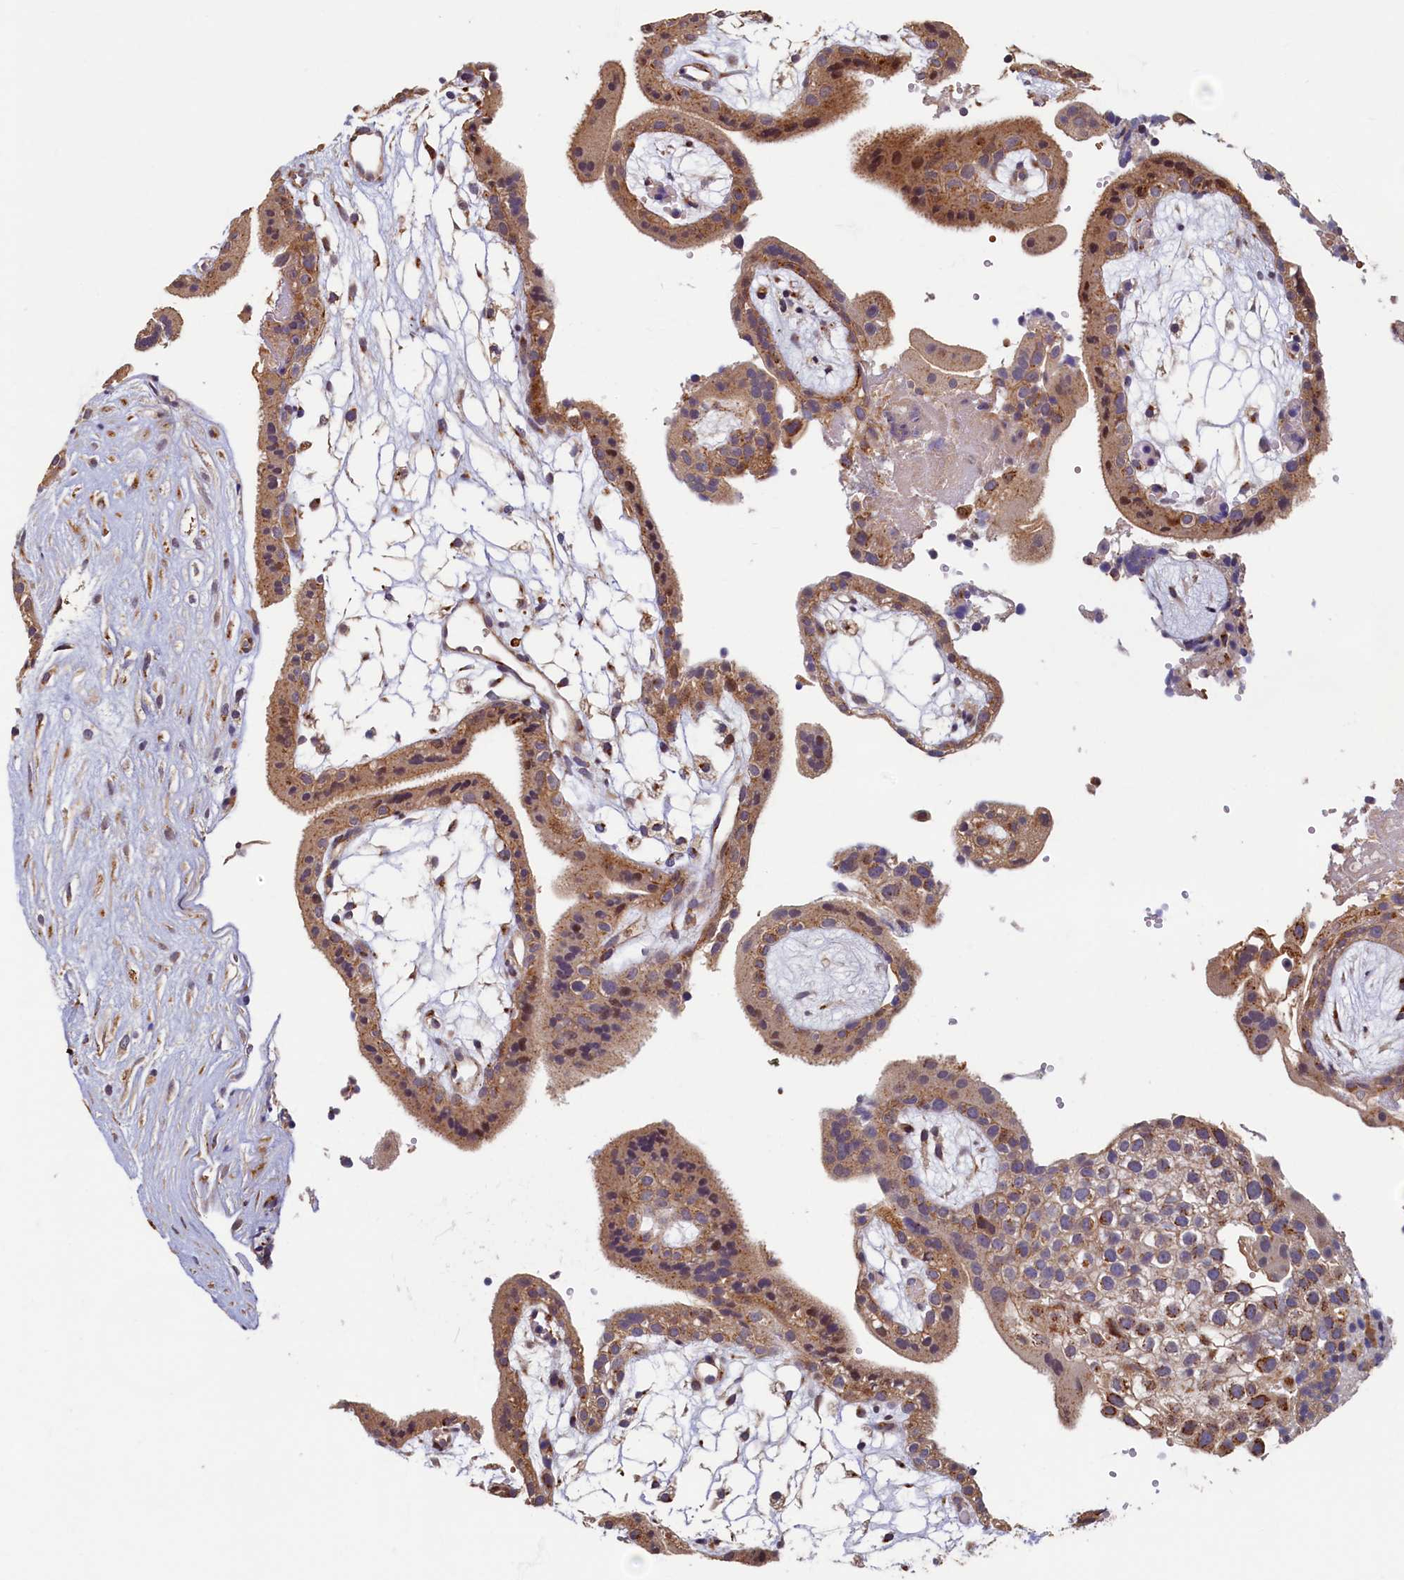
{"staining": {"intensity": "moderate", "quantity": ">75%", "location": "cytoplasmic/membranous"}, "tissue": "placenta", "cell_type": "Trophoblastic cells", "image_type": "normal", "snomed": [{"axis": "morphology", "description": "Normal tissue, NOS"}, {"axis": "topography", "description": "Placenta"}], "caption": "Immunohistochemical staining of benign human placenta reveals medium levels of moderate cytoplasmic/membranous positivity in approximately >75% of trophoblastic cells.", "gene": "TMEM181", "patient": {"sex": "female", "age": 18}}